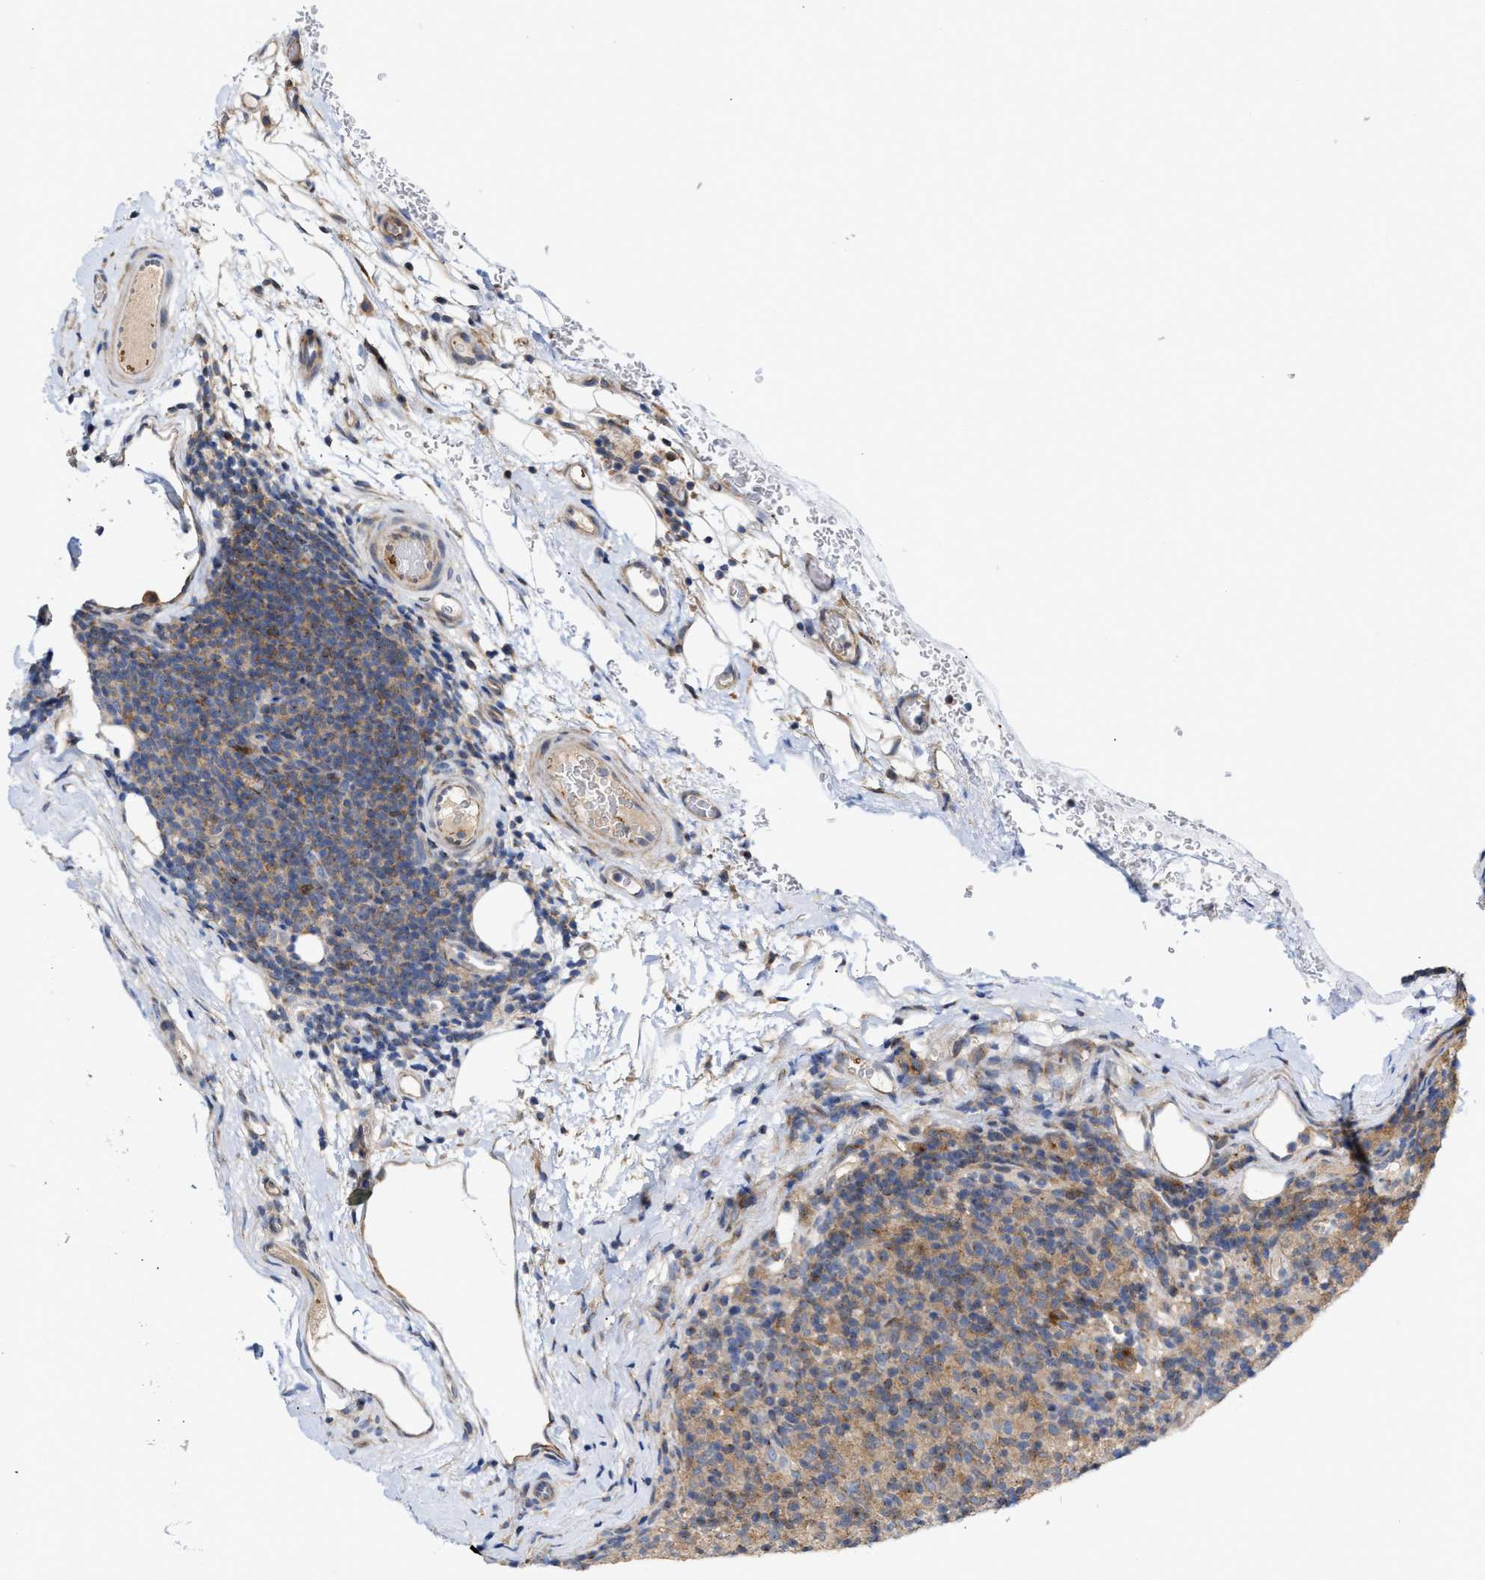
{"staining": {"intensity": "negative", "quantity": "none", "location": "none"}, "tissue": "lymphoma", "cell_type": "Tumor cells", "image_type": "cancer", "snomed": [{"axis": "morphology", "description": "Hodgkin's disease, NOS"}, {"axis": "topography", "description": "Lymph node"}], "caption": "Micrograph shows no protein positivity in tumor cells of lymphoma tissue.", "gene": "BBLN", "patient": {"sex": "male", "age": 70}}